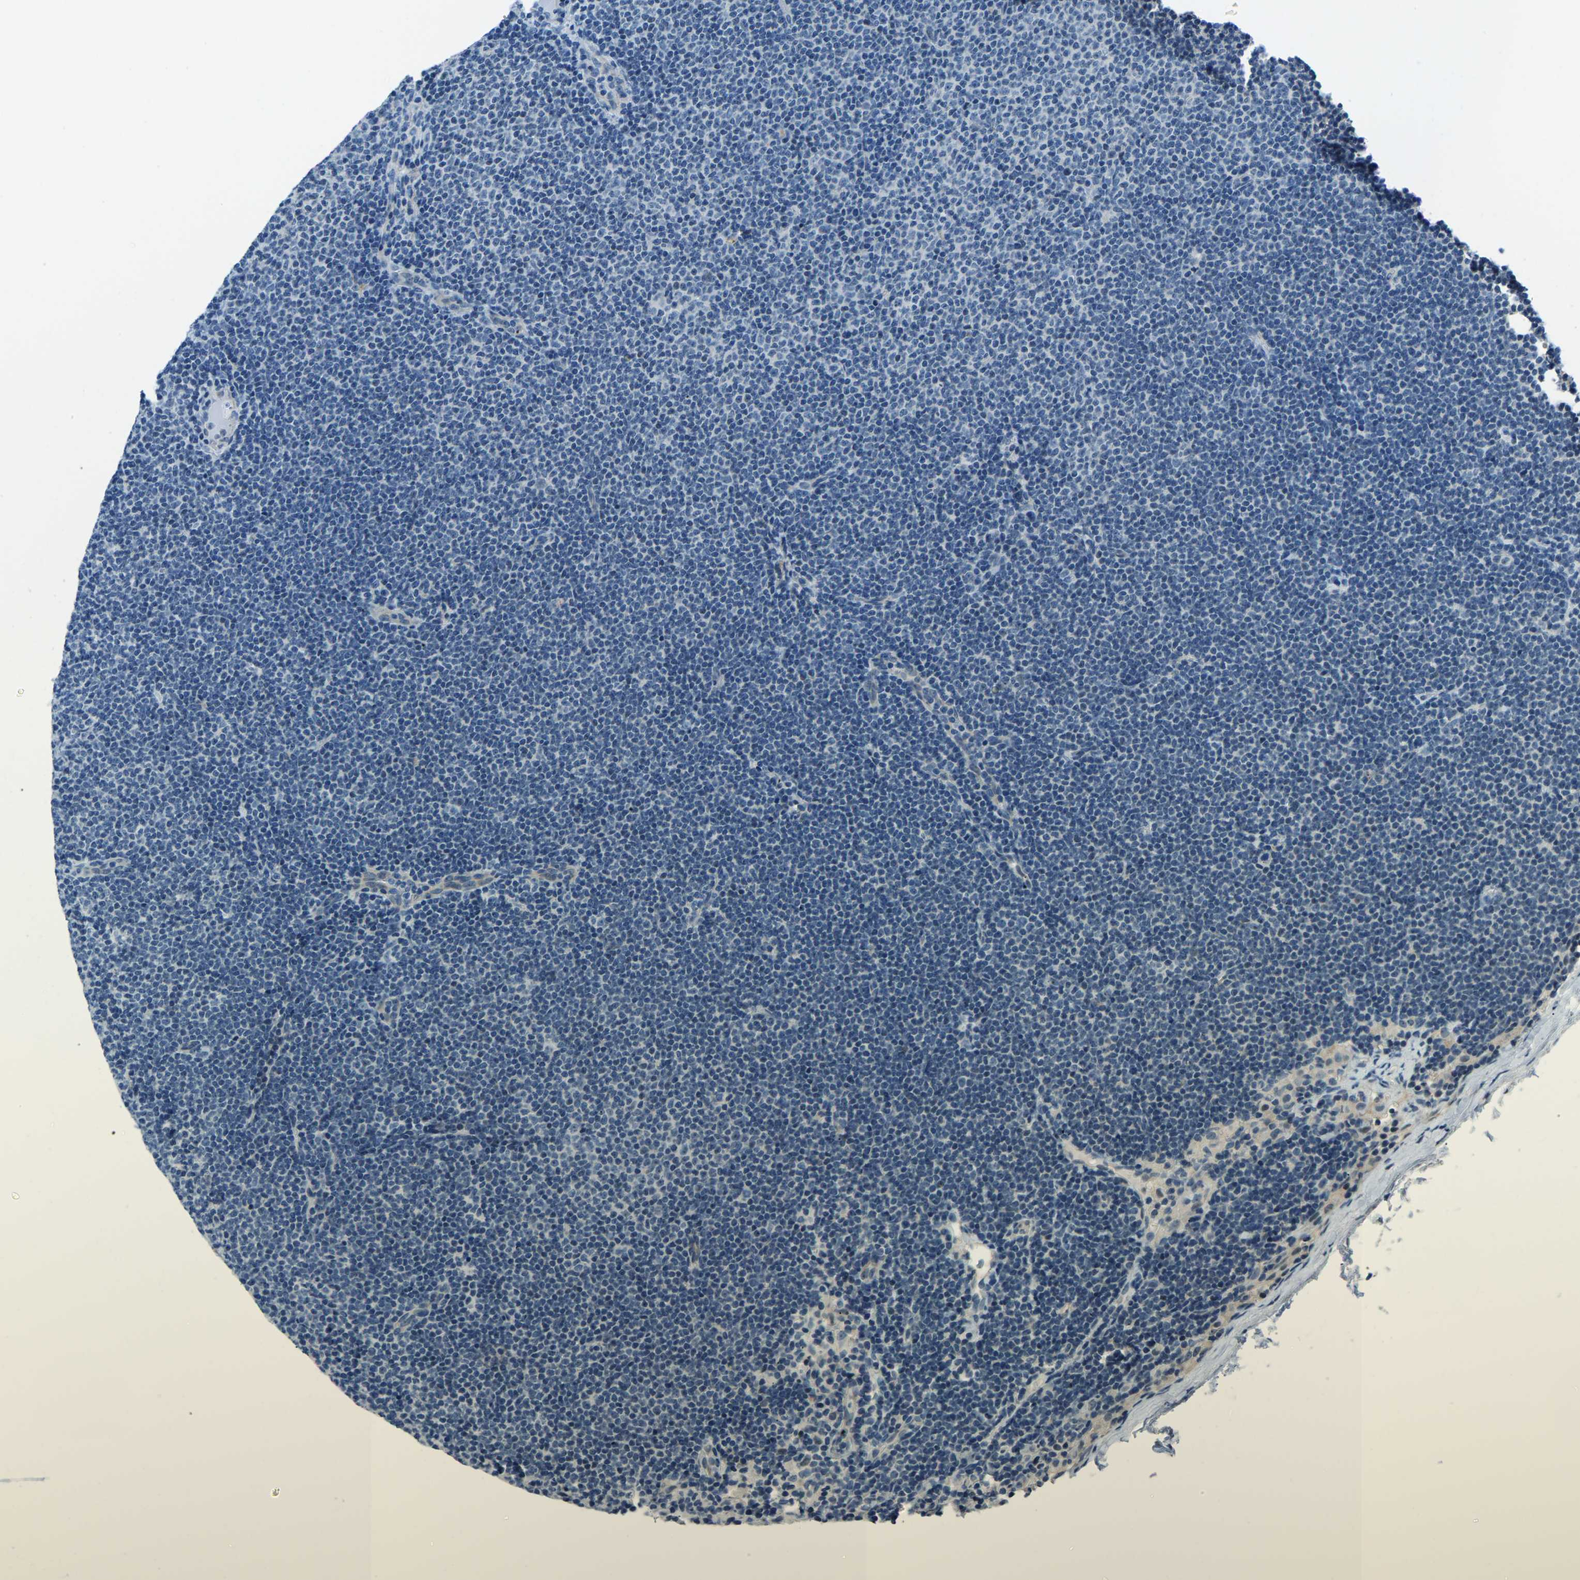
{"staining": {"intensity": "negative", "quantity": "none", "location": "none"}, "tissue": "lymphoma", "cell_type": "Tumor cells", "image_type": "cancer", "snomed": [{"axis": "morphology", "description": "Malignant lymphoma, non-Hodgkin's type, Low grade"}, {"axis": "topography", "description": "Lymph node"}], "caption": "This is an immunohistochemistry (IHC) histopathology image of human lymphoma. There is no expression in tumor cells.", "gene": "RRP1", "patient": {"sex": "female", "age": 53}}